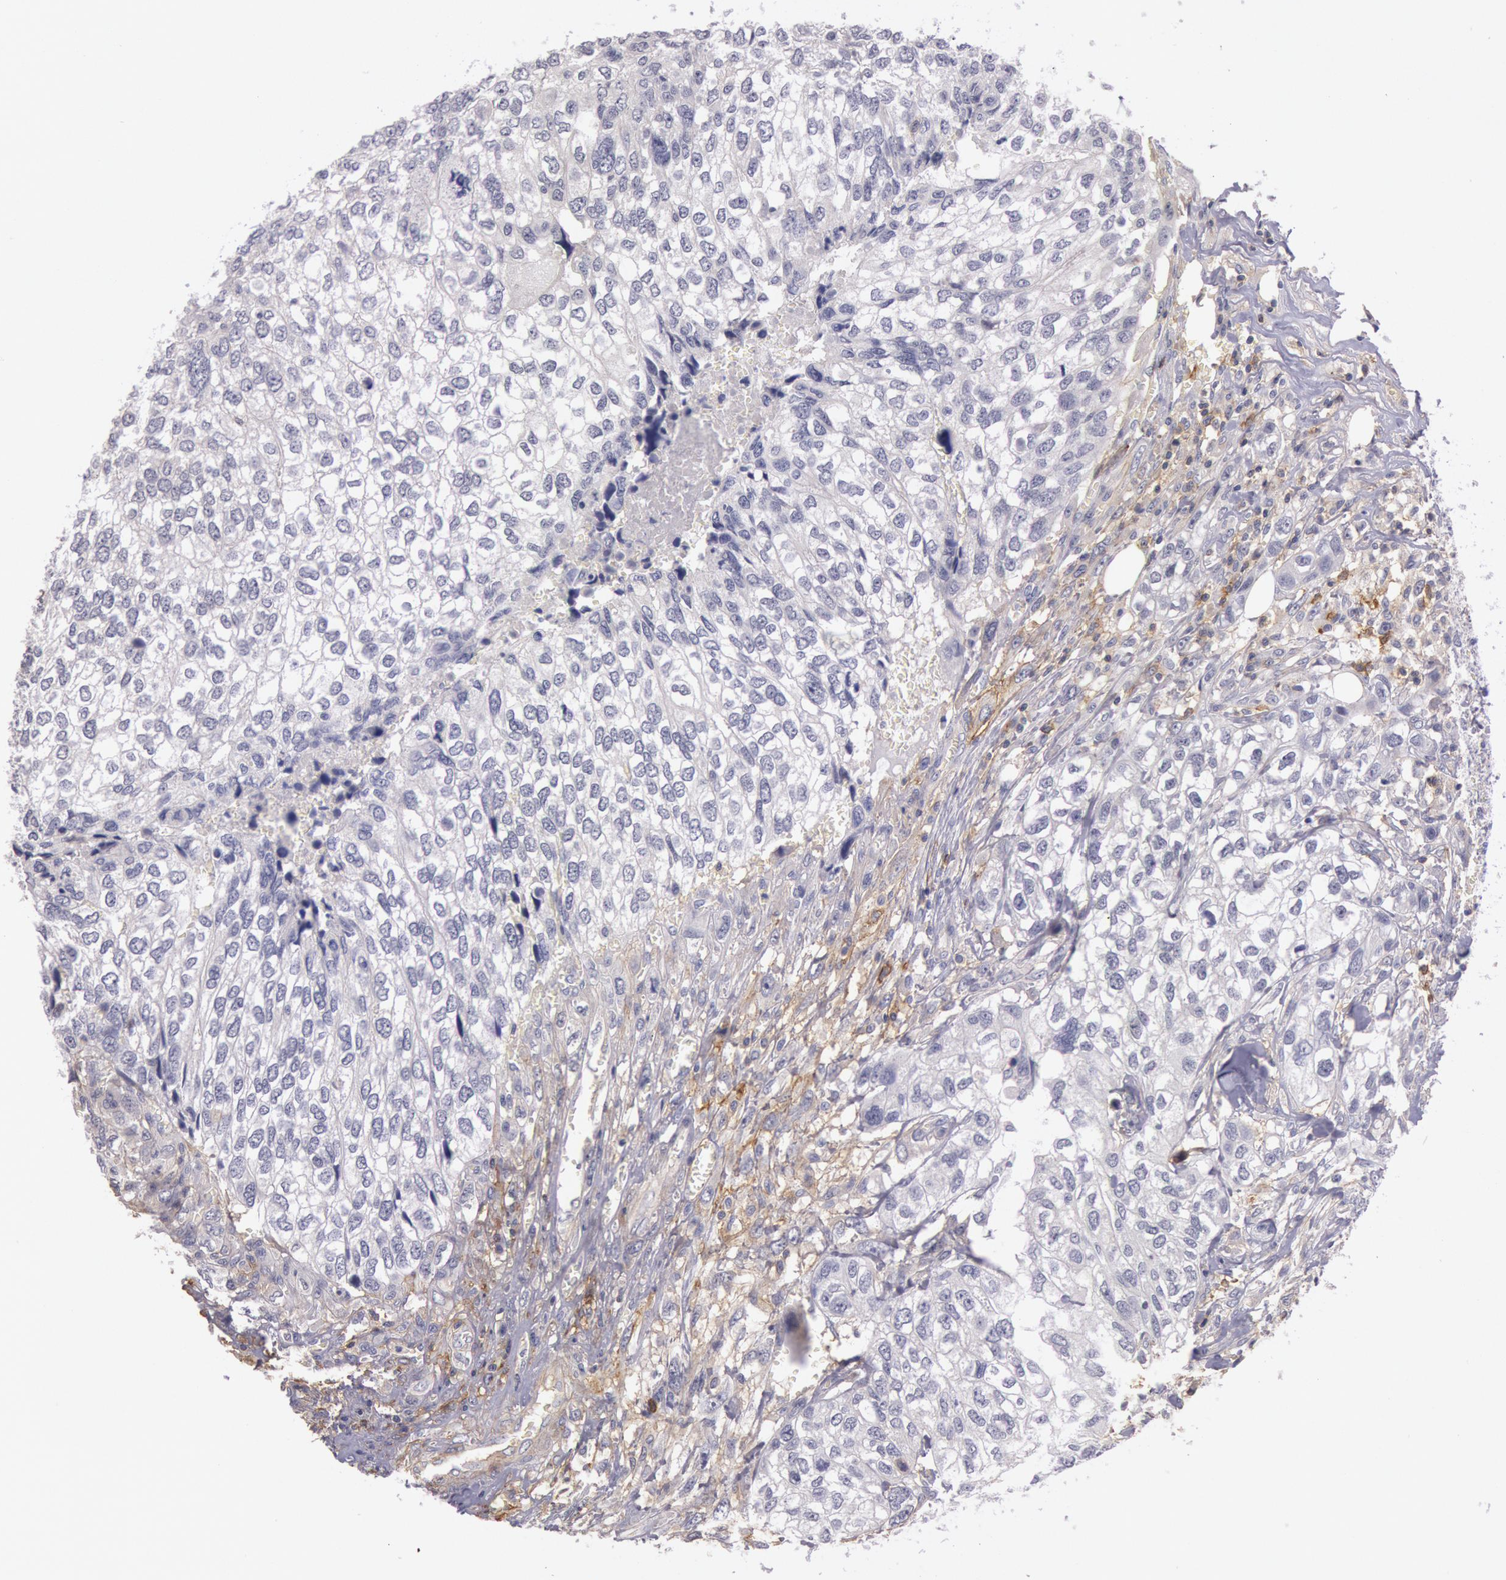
{"staining": {"intensity": "weak", "quantity": "<25%", "location": "cytoplasmic/membranous"}, "tissue": "breast cancer", "cell_type": "Tumor cells", "image_type": "cancer", "snomed": [{"axis": "morphology", "description": "Neoplasm, malignant, NOS"}, {"axis": "topography", "description": "Breast"}], "caption": "DAB (3,3'-diaminobenzidine) immunohistochemical staining of malignant neoplasm (breast) shows no significant staining in tumor cells.", "gene": "TRIB2", "patient": {"sex": "female", "age": 50}}